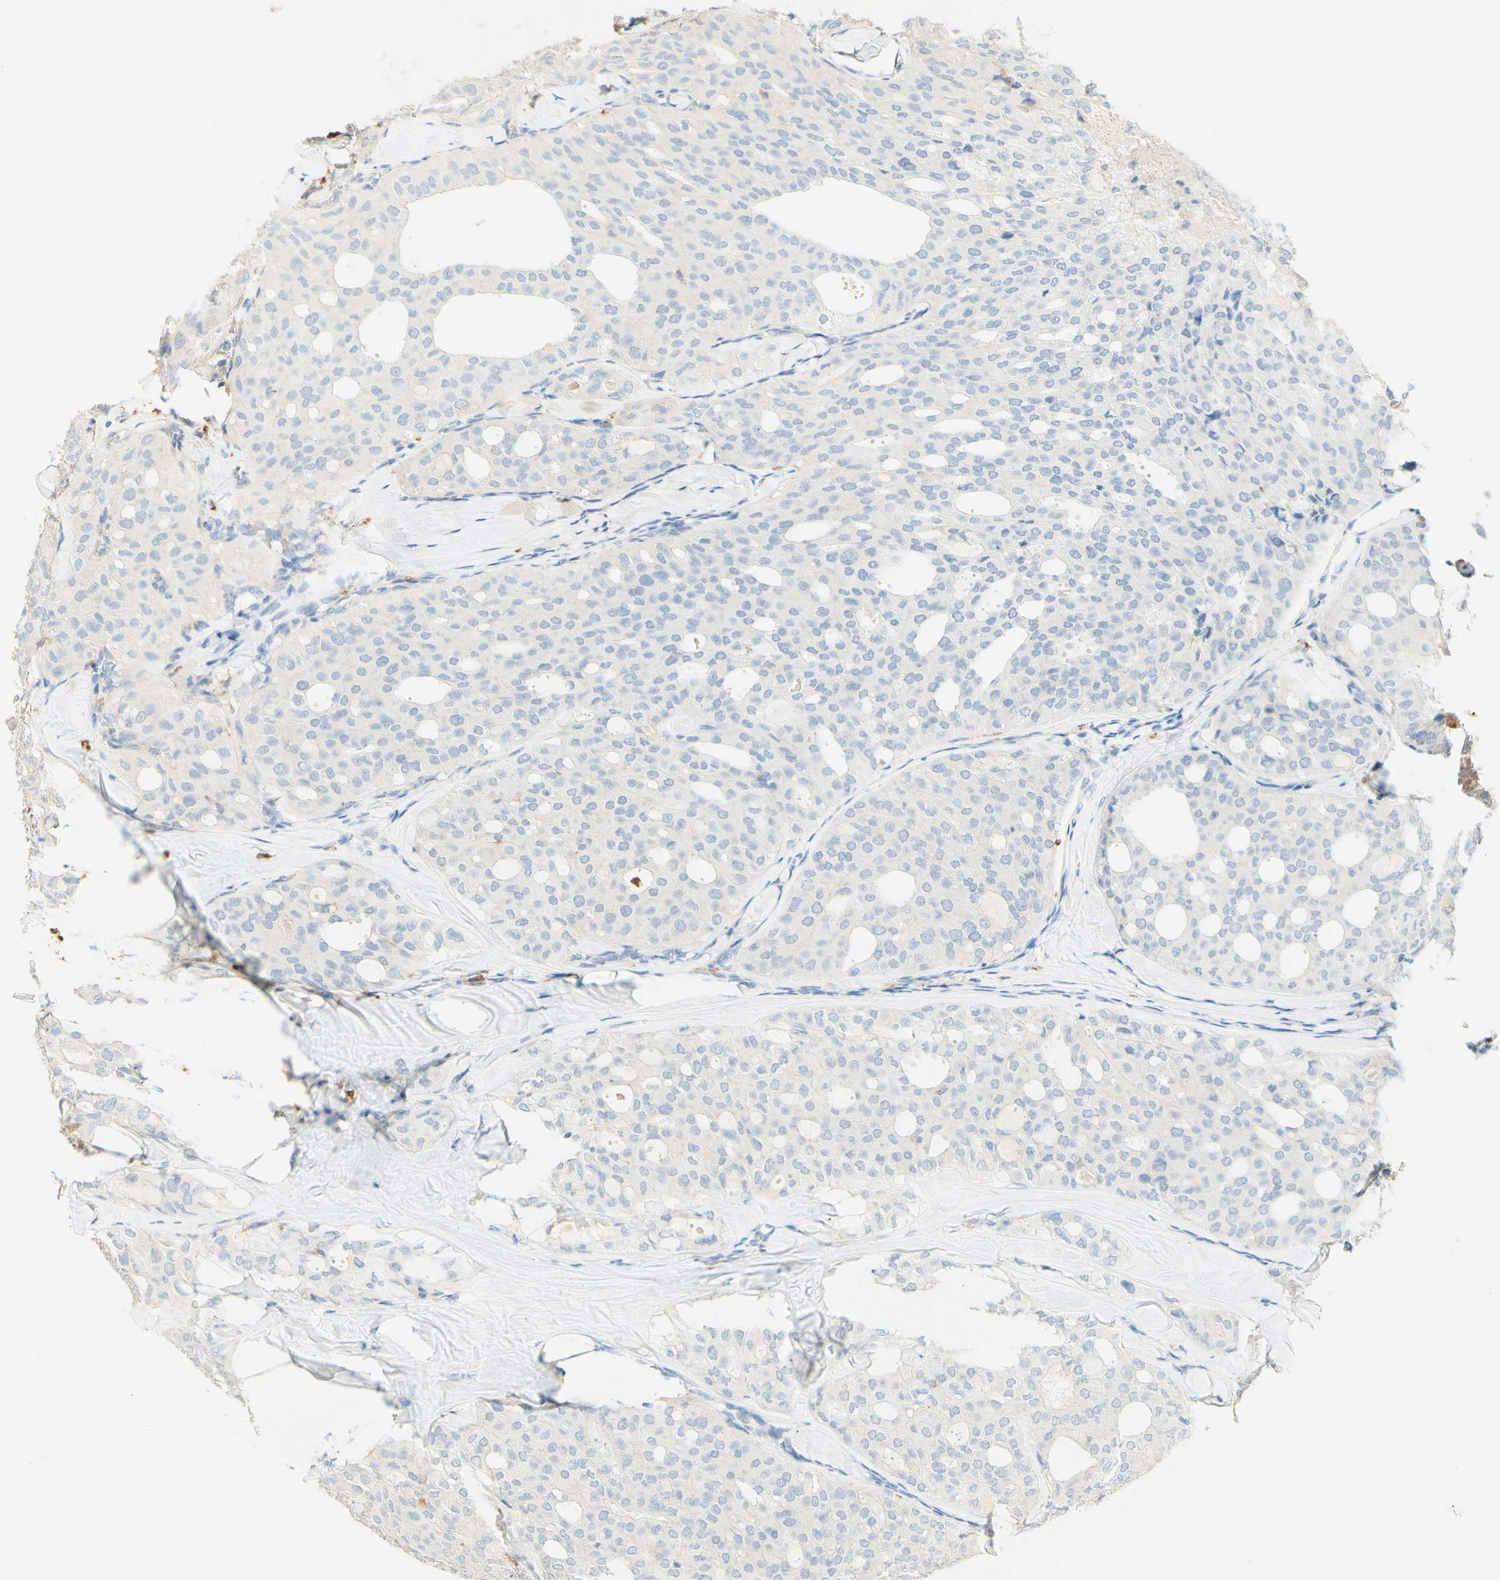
{"staining": {"intensity": "negative", "quantity": "none", "location": "none"}, "tissue": "thyroid cancer", "cell_type": "Tumor cells", "image_type": "cancer", "snomed": [{"axis": "morphology", "description": "Follicular adenoma carcinoma, NOS"}, {"axis": "topography", "description": "Thyroid gland"}], "caption": "Protein analysis of thyroid follicular adenoma carcinoma demonstrates no significant expression in tumor cells. The staining is performed using DAB (3,3'-diaminobenzidine) brown chromogen with nuclei counter-stained in using hematoxylin.", "gene": "FCGRT", "patient": {"sex": "male", "age": 75}}